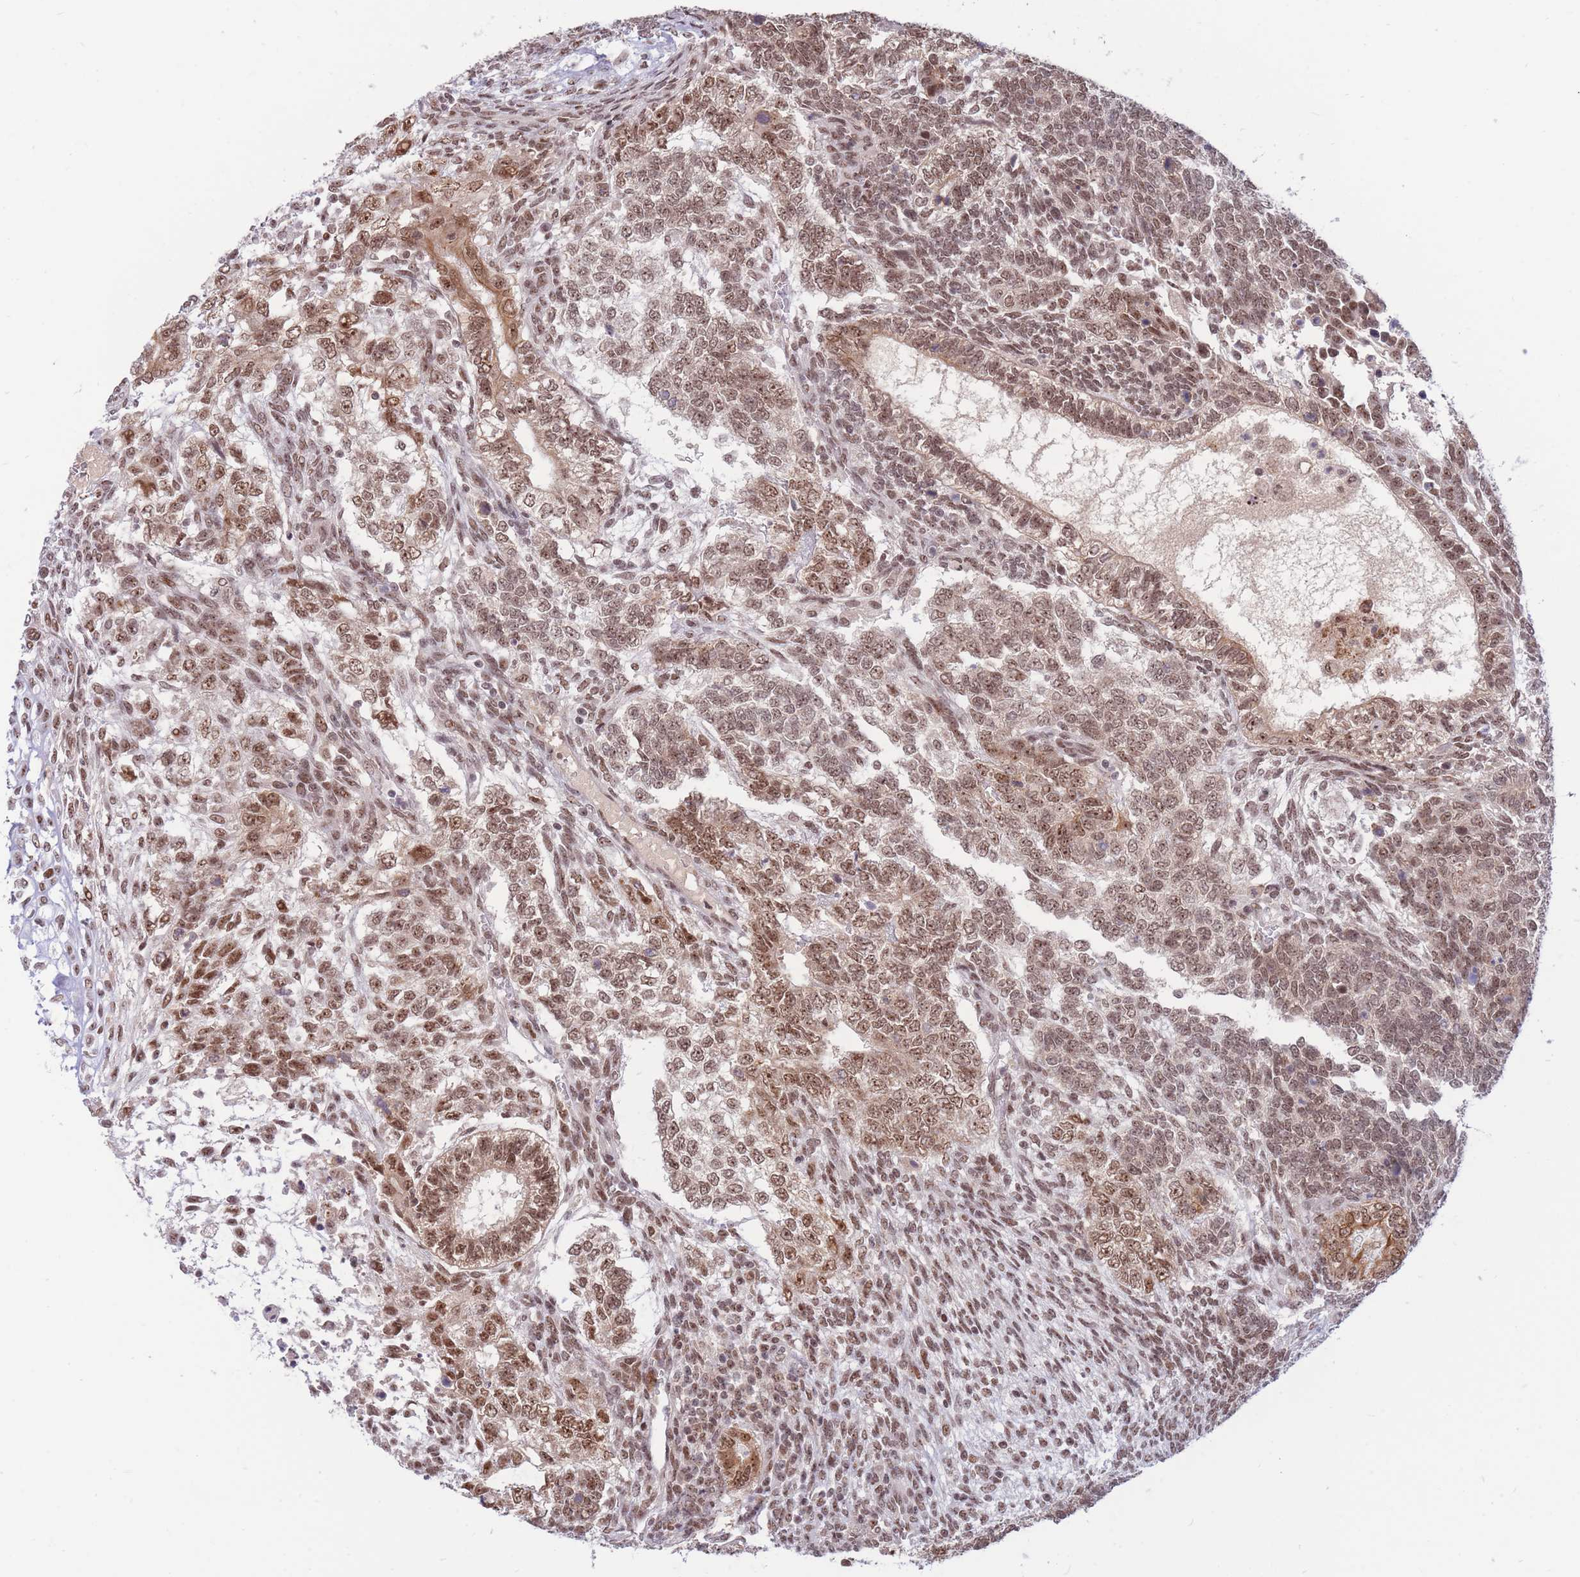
{"staining": {"intensity": "moderate", "quantity": ">75%", "location": "nuclear"}, "tissue": "testis cancer", "cell_type": "Tumor cells", "image_type": "cancer", "snomed": [{"axis": "morphology", "description": "Carcinoma, Embryonal, NOS"}, {"axis": "topography", "description": "Testis"}], "caption": "Protein staining demonstrates moderate nuclear positivity in approximately >75% of tumor cells in testis cancer (embryonal carcinoma). (brown staining indicates protein expression, while blue staining denotes nuclei).", "gene": "TARBP2", "patient": {"sex": "male", "age": 23}}